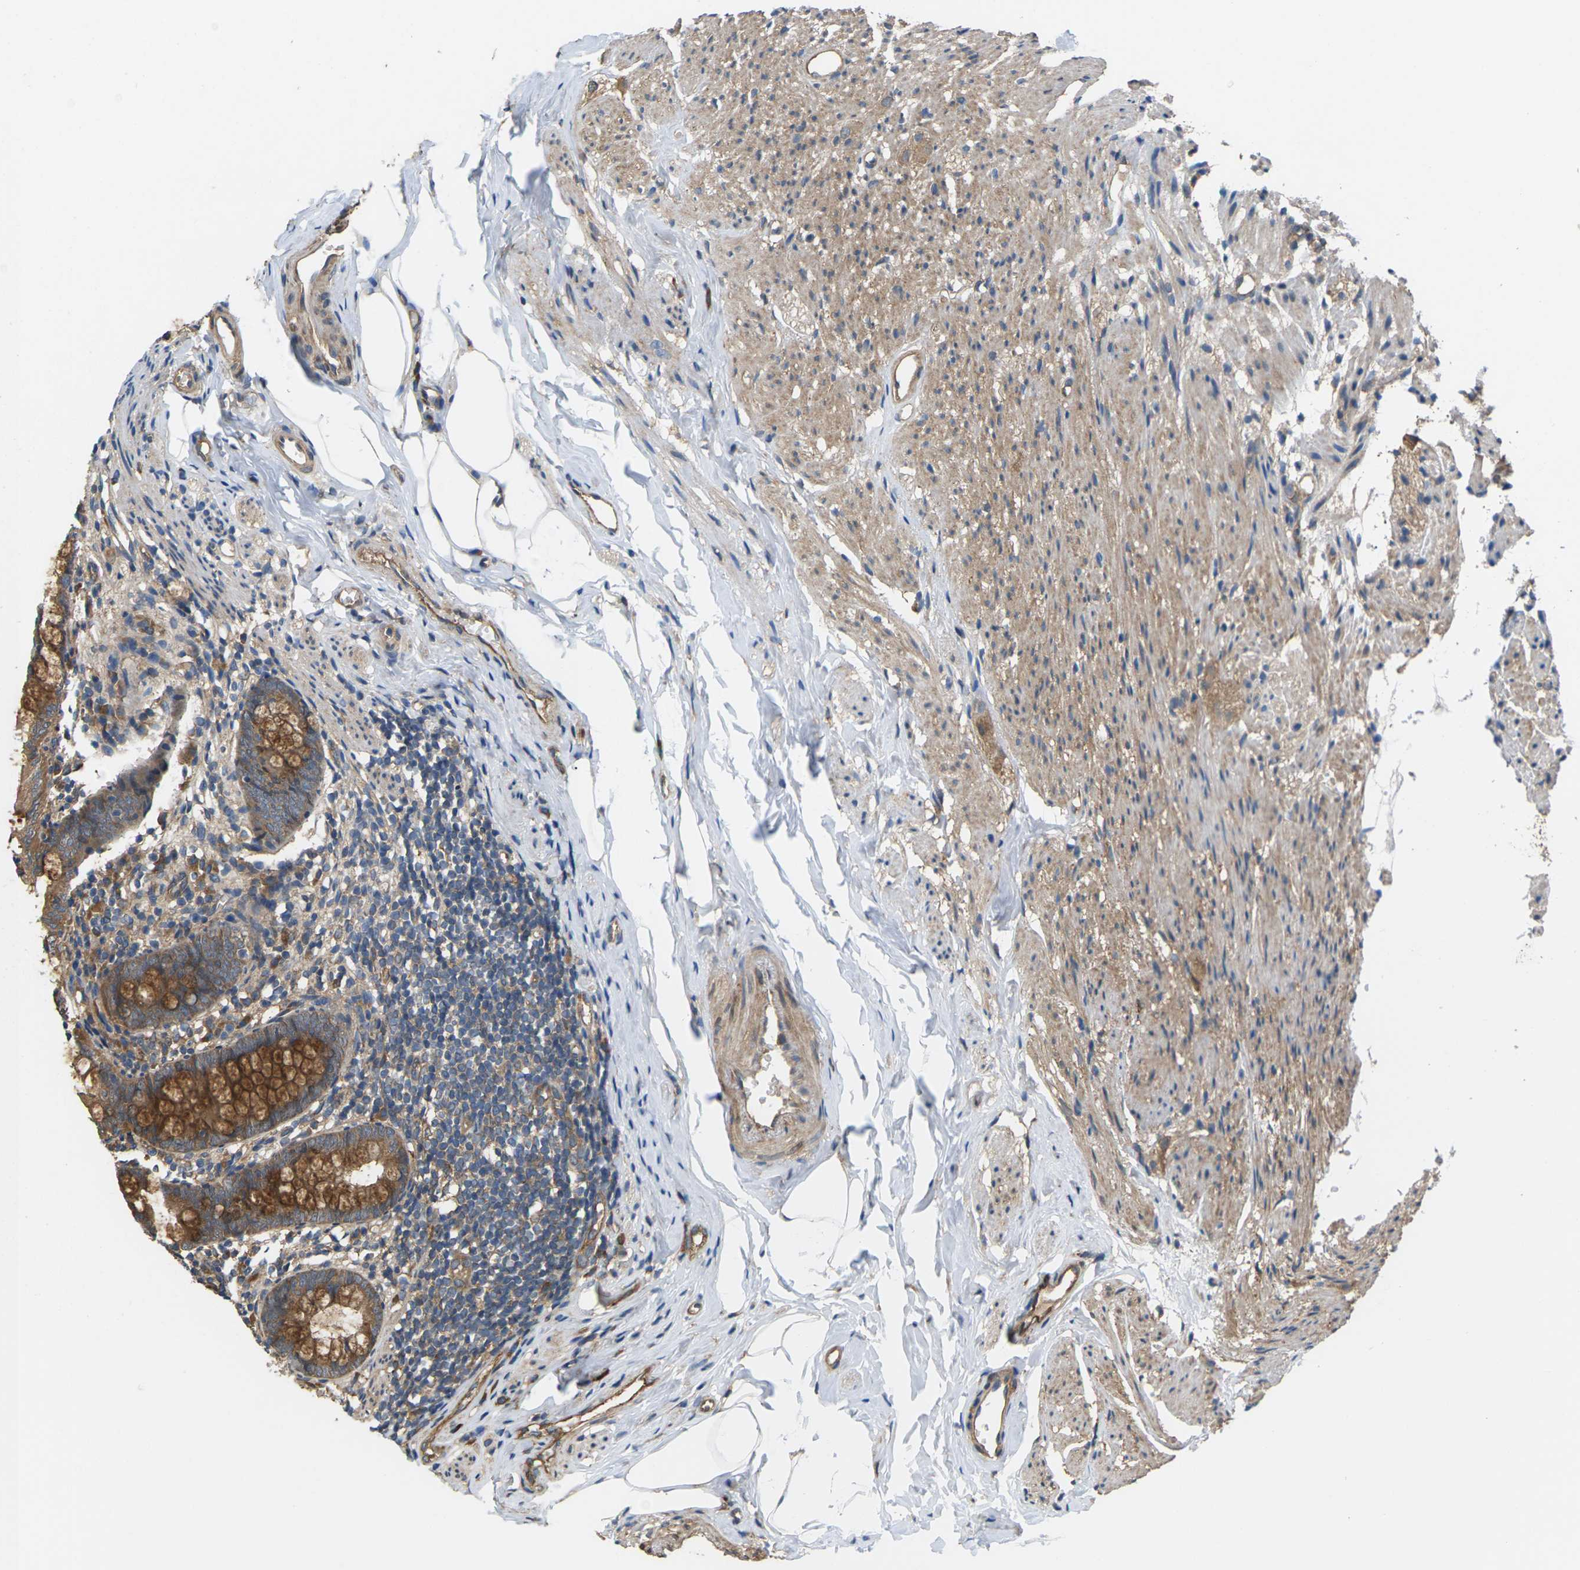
{"staining": {"intensity": "moderate", "quantity": ">75%", "location": "cytoplasmic/membranous"}, "tissue": "appendix", "cell_type": "Glandular cells", "image_type": "normal", "snomed": [{"axis": "morphology", "description": "Normal tissue, NOS"}, {"axis": "topography", "description": "Appendix"}], "caption": "The immunohistochemical stain labels moderate cytoplasmic/membranous expression in glandular cells of benign appendix.", "gene": "NRAS", "patient": {"sex": "female", "age": 77}}